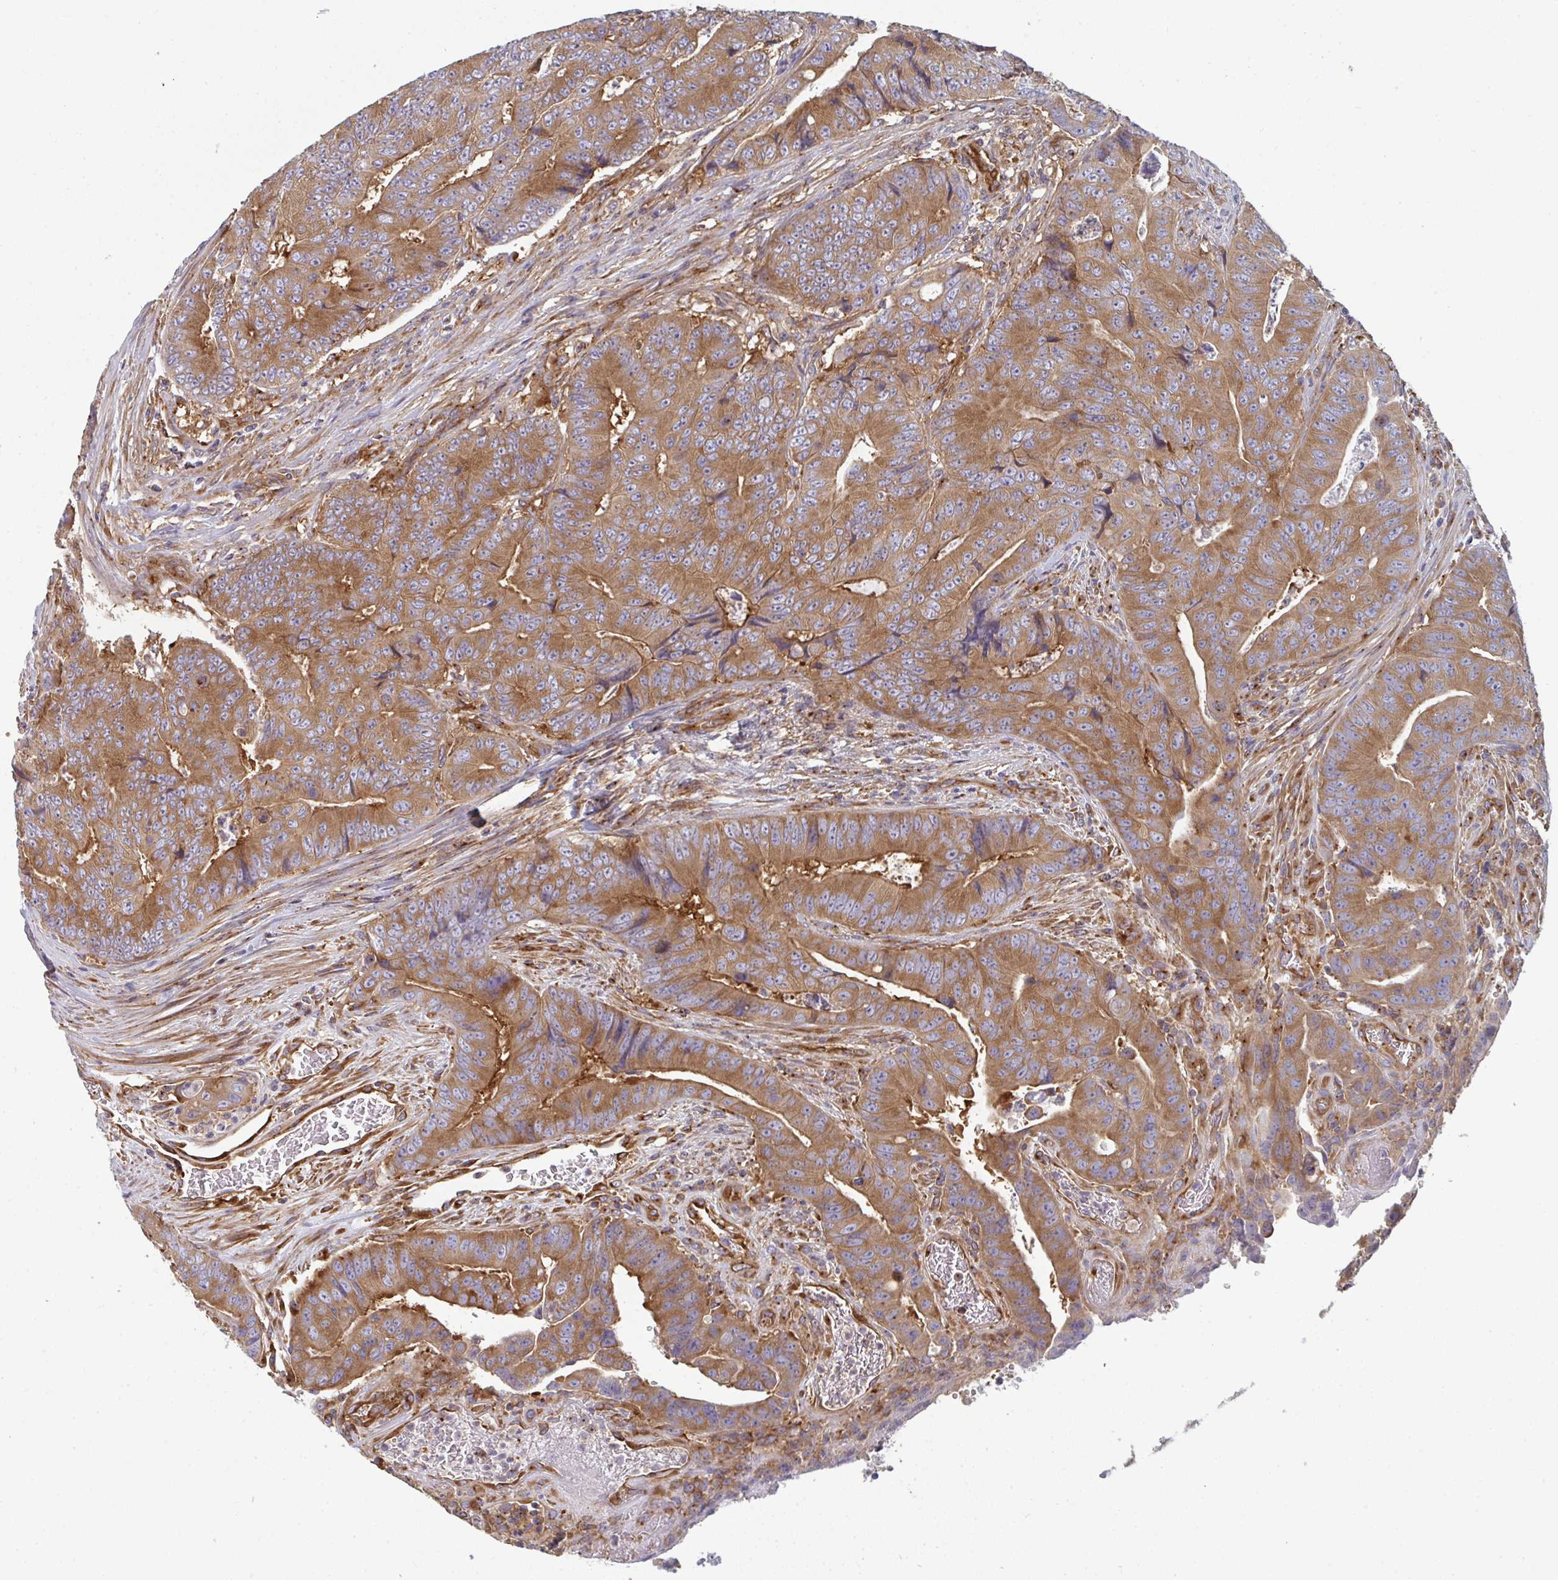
{"staining": {"intensity": "moderate", "quantity": ">75%", "location": "cytoplasmic/membranous"}, "tissue": "colorectal cancer", "cell_type": "Tumor cells", "image_type": "cancer", "snomed": [{"axis": "morphology", "description": "Adenocarcinoma, NOS"}, {"axis": "topography", "description": "Colon"}], "caption": "This image demonstrates immunohistochemistry (IHC) staining of human colorectal cancer, with medium moderate cytoplasmic/membranous positivity in approximately >75% of tumor cells.", "gene": "DYNC1I2", "patient": {"sex": "female", "age": 48}}